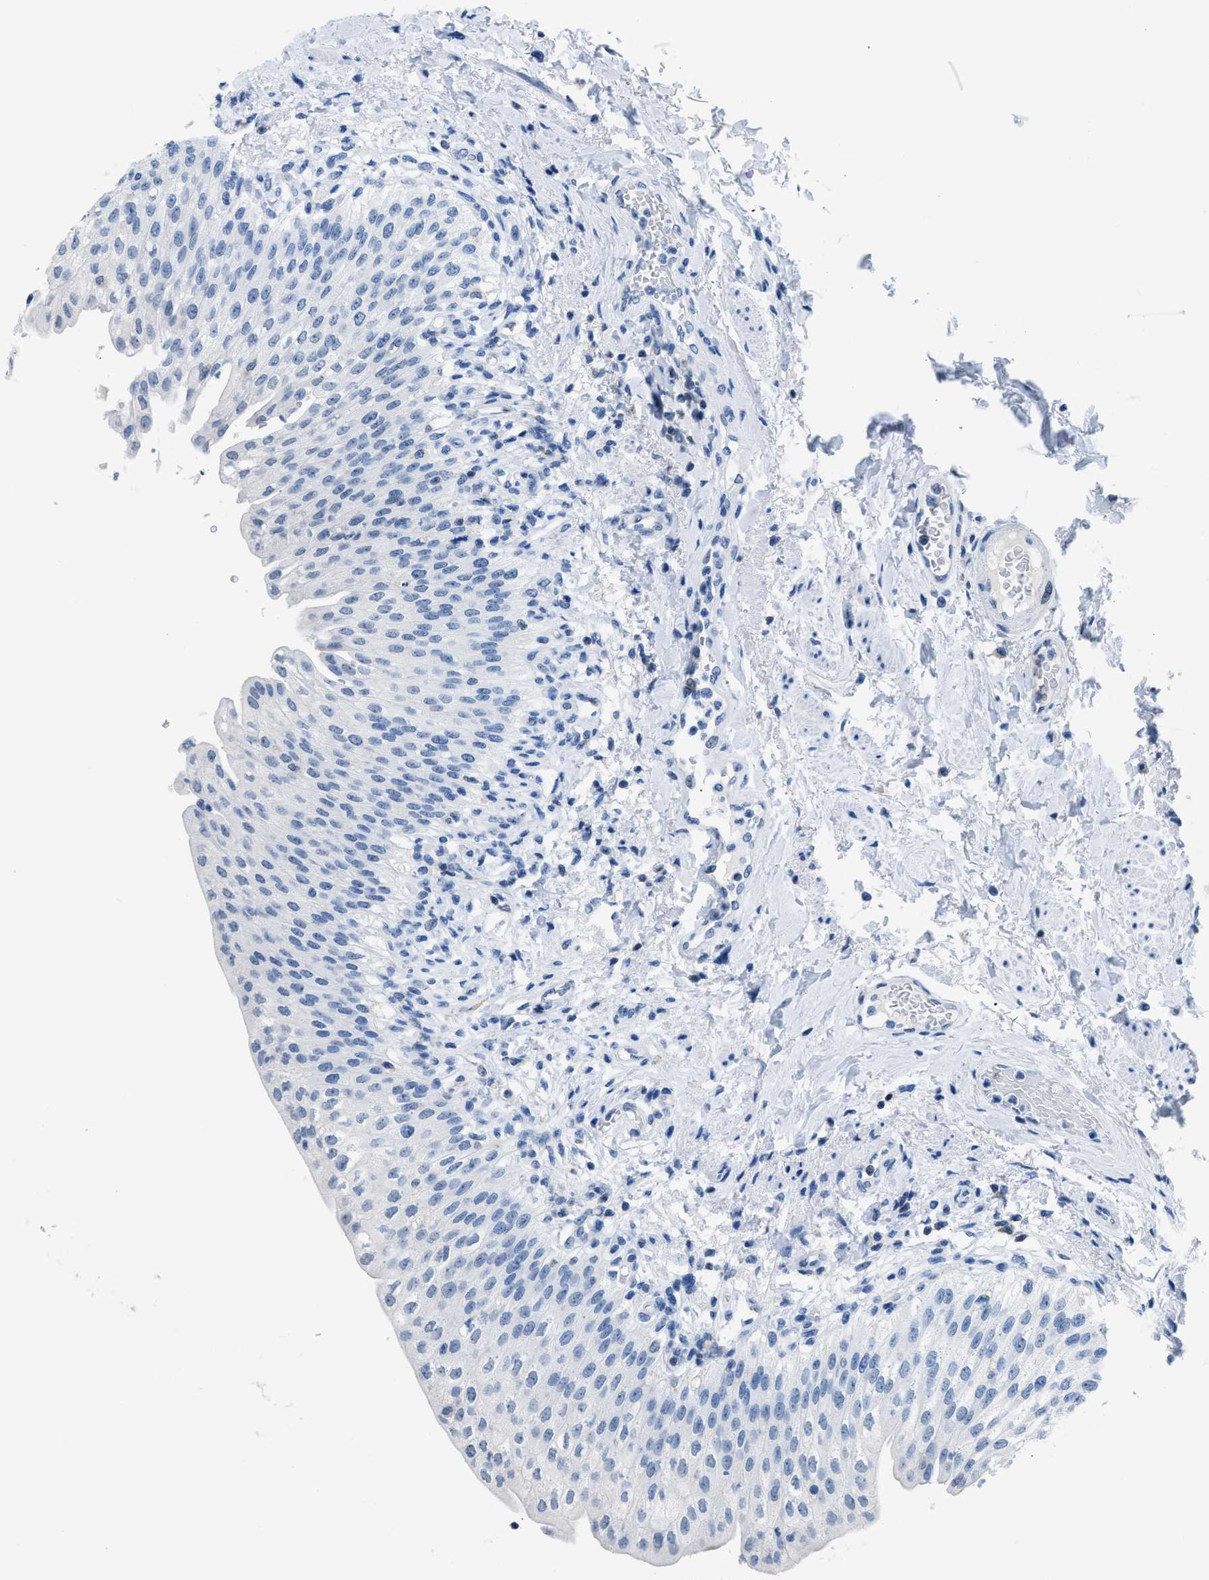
{"staining": {"intensity": "negative", "quantity": "none", "location": "none"}, "tissue": "urinary bladder", "cell_type": "Urothelial cells", "image_type": "normal", "snomed": [{"axis": "morphology", "description": "Normal tissue, NOS"}, {"axis": "topography", "description": "Urinary bladder"}], "caption": "High power microscopy micrograph of an IHC micrograph of benign urinary bladder, revealing no significant expression in urothelial cells. (DAB (3,3'-diaminobenzidine) IHC visualized using brightfield microscopy, high magnification).", "gene": "NFATC2", "patient": {"sex": "female", "age": 60}}